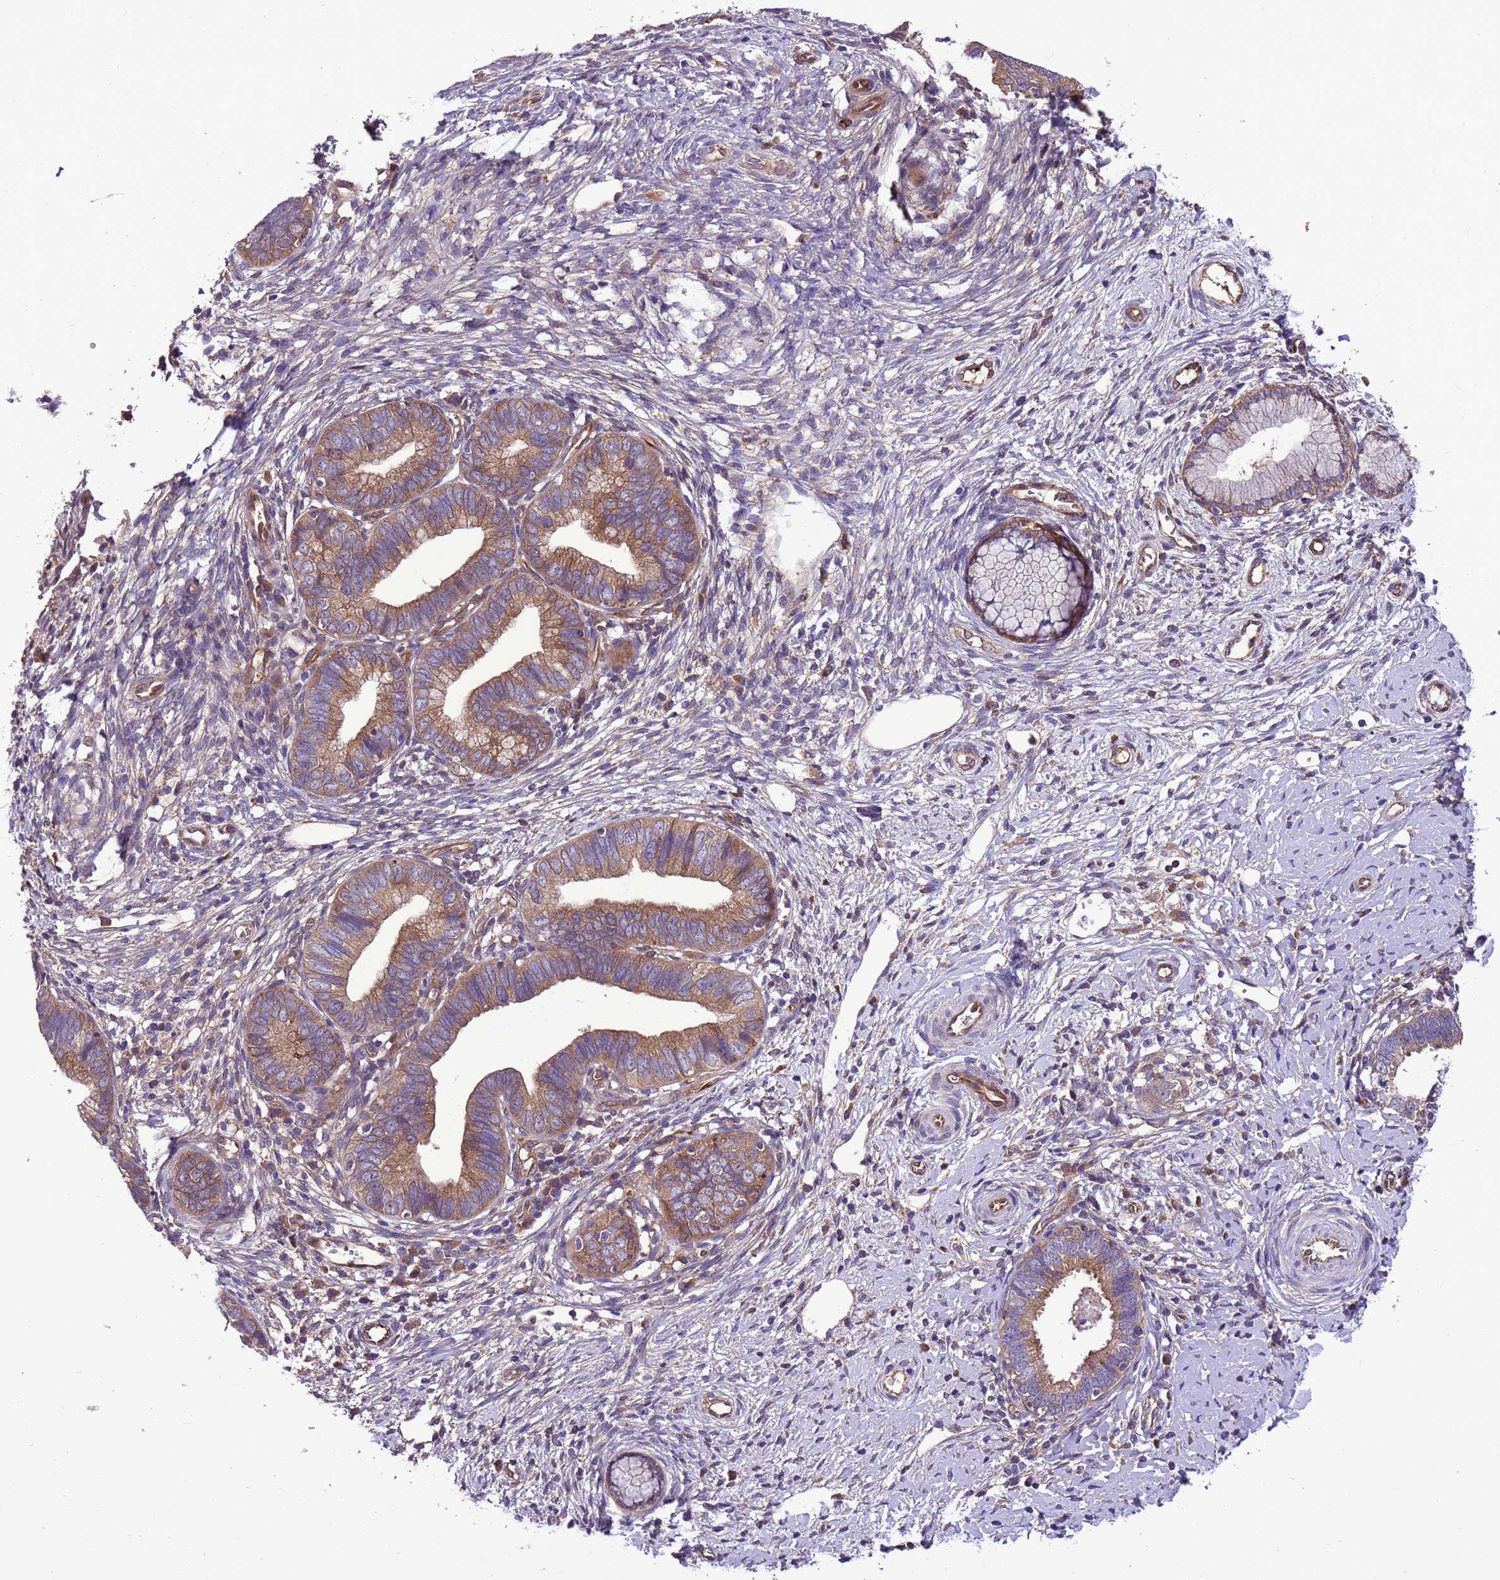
{"staining": {"intensity": "moderate", "quantity": ">75%", "location": "cytoplasmic/membranous"}, "tissue": "cervical cancer", "cell_type": "Tumor cells", "image_type": "cancer", "snomed": [{"axis": "morphology", "description": "Adenocarcinoma, NOS"}, {"axis": "topography", "description": "Cervix"}], "caption": "Immunohistochemical staining of human cervical cancer (adenocarcinoma) exhibits medium levels of moderate cytoplasmic/membranous positivity in about >75% of tumor cells.", "gene": "RABEP2", "patient": {"sex": "female", "age": 36}}